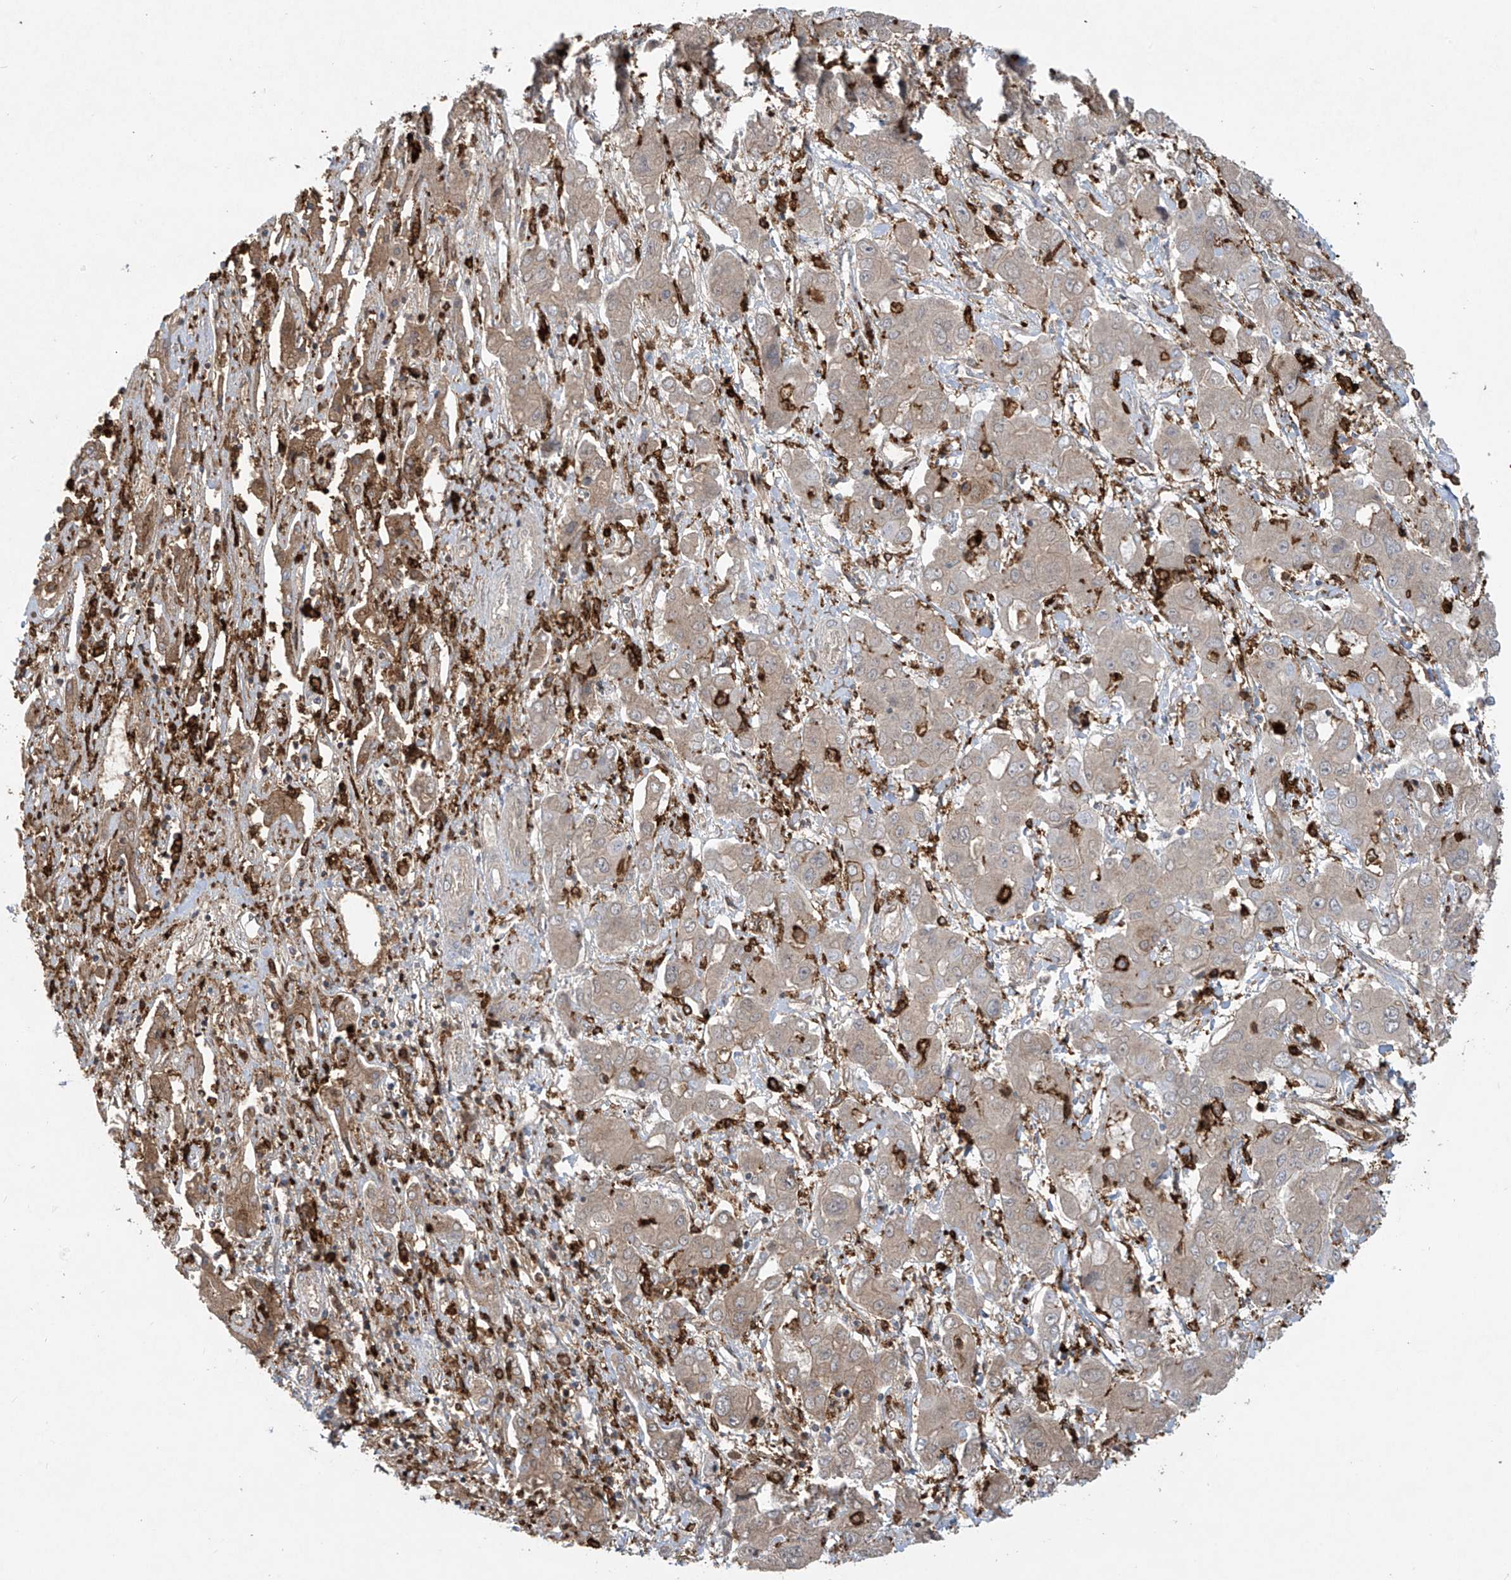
{"staining": {"intensity": "weak", "quantity": ">75%", "location": "cytoplasmic/membranous"}, "tissue": "liver cancer", "cell_type": "Tumor cells", "image_type": "cancer", "snomed": [{"axis": "morphology", "description": "Cholangiocarcinoma"}, {"axis": "topography", "description": "Liver"}], "caption": "A high-resolution photomicrograph shows immunohistochemistry staining of liver cancer, which exhibits weak cytoplasmic/membranous positivity in approximately >75% of tumor cells.", "gene": "FCGR3A", "patient": {"sex": "male", "age": 67}}